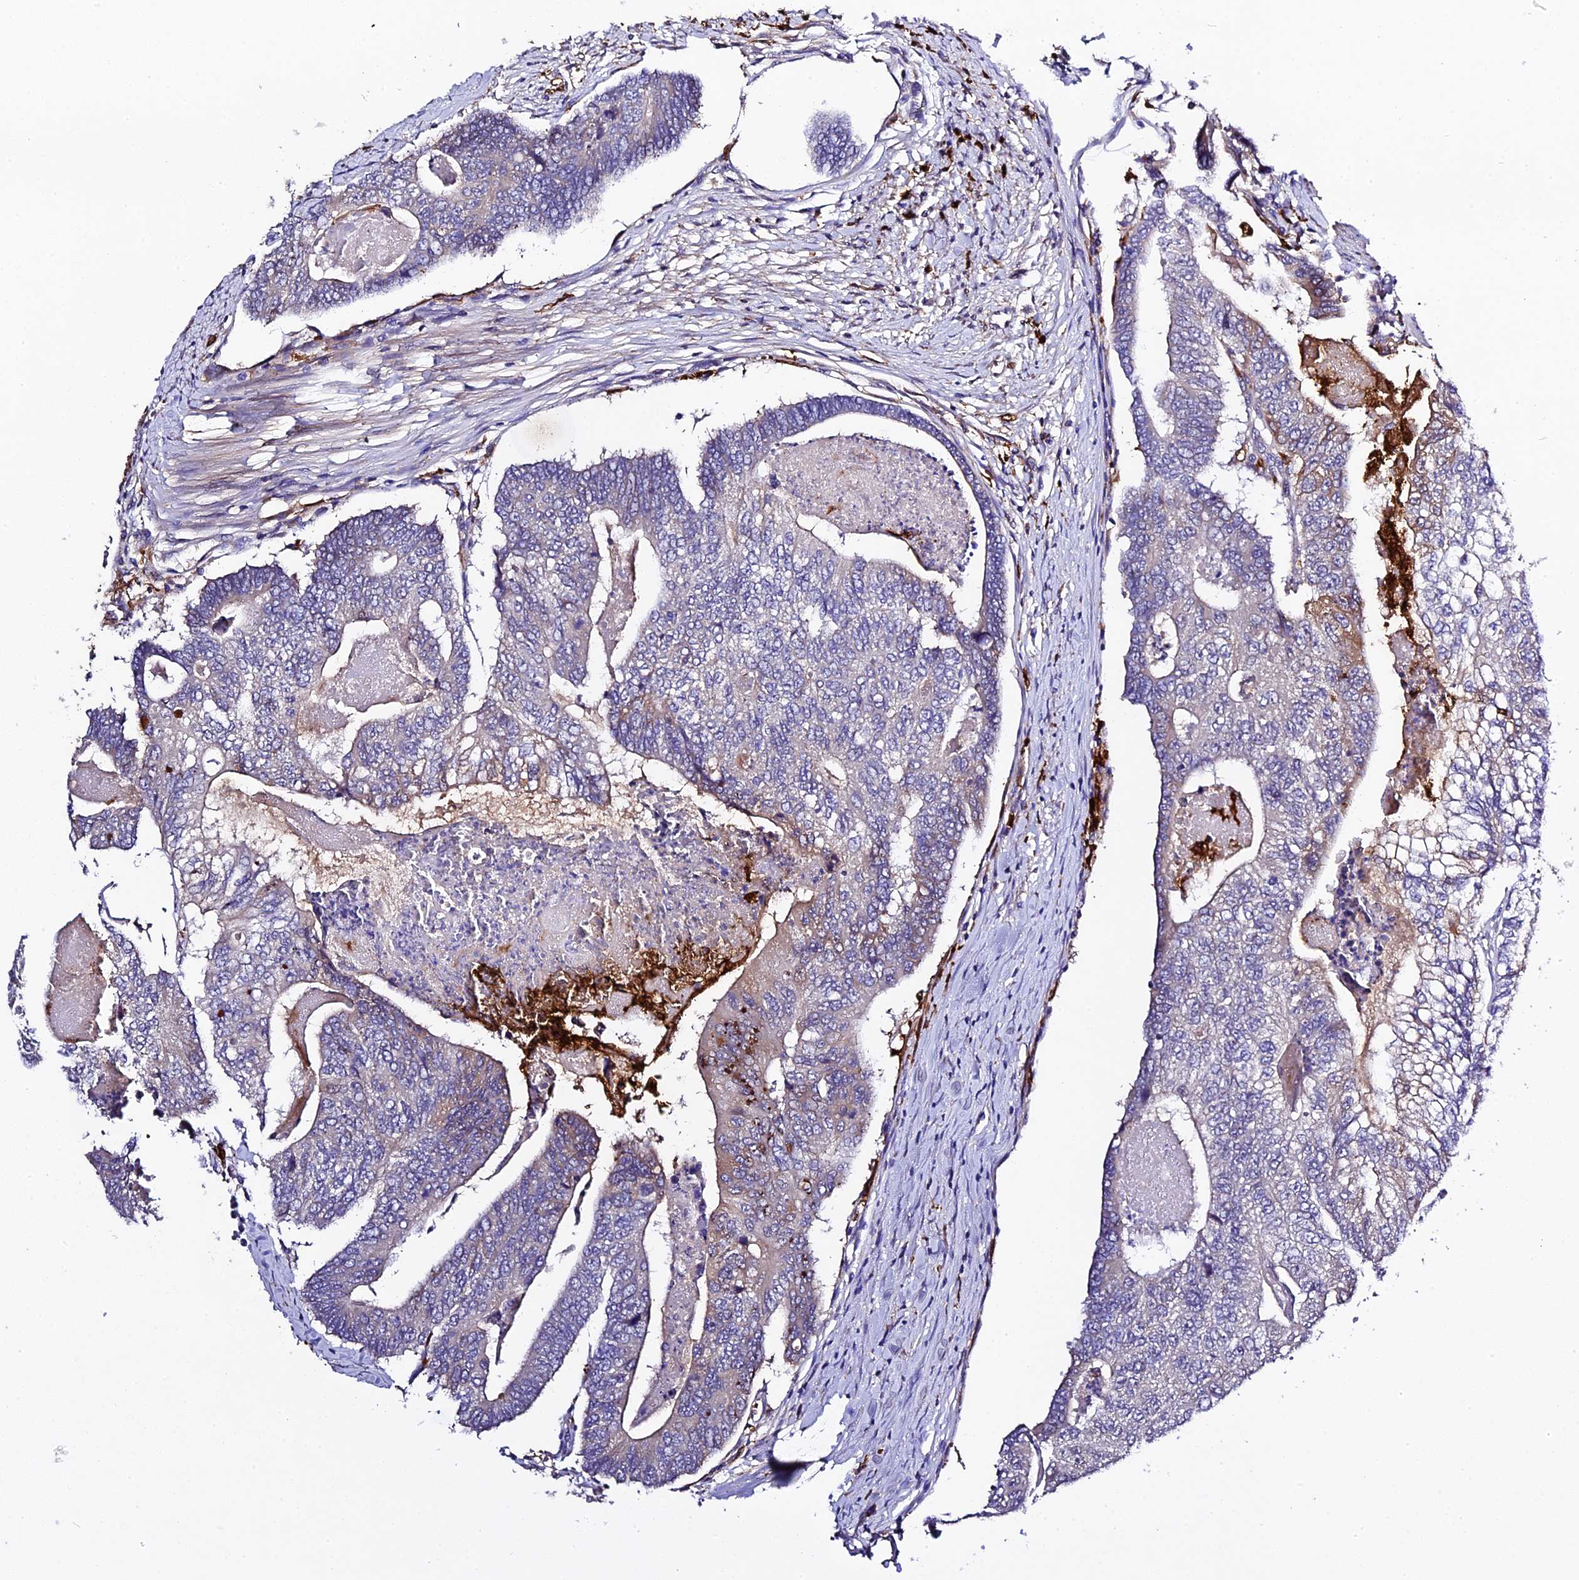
{"staining": {"intensity": "weak", "quantity": "<25%", "location": "cytoplasmic/membranous"}, "tissue": "colorectal cancer", "cell_type": "Tumor cells", "image_type": "cancer", "snomed": [{"axis": "morphology", "description": "Adenocarcinoma, NOS"}, {"axis": "topography", "description": "Colon"}], "caption": "DAB immunohistochemical staining of human colorectal cancer reveals no significant expression in tumor cells.", "gene": "CILP2", "patient": {"sex": "female", "age": 67}}